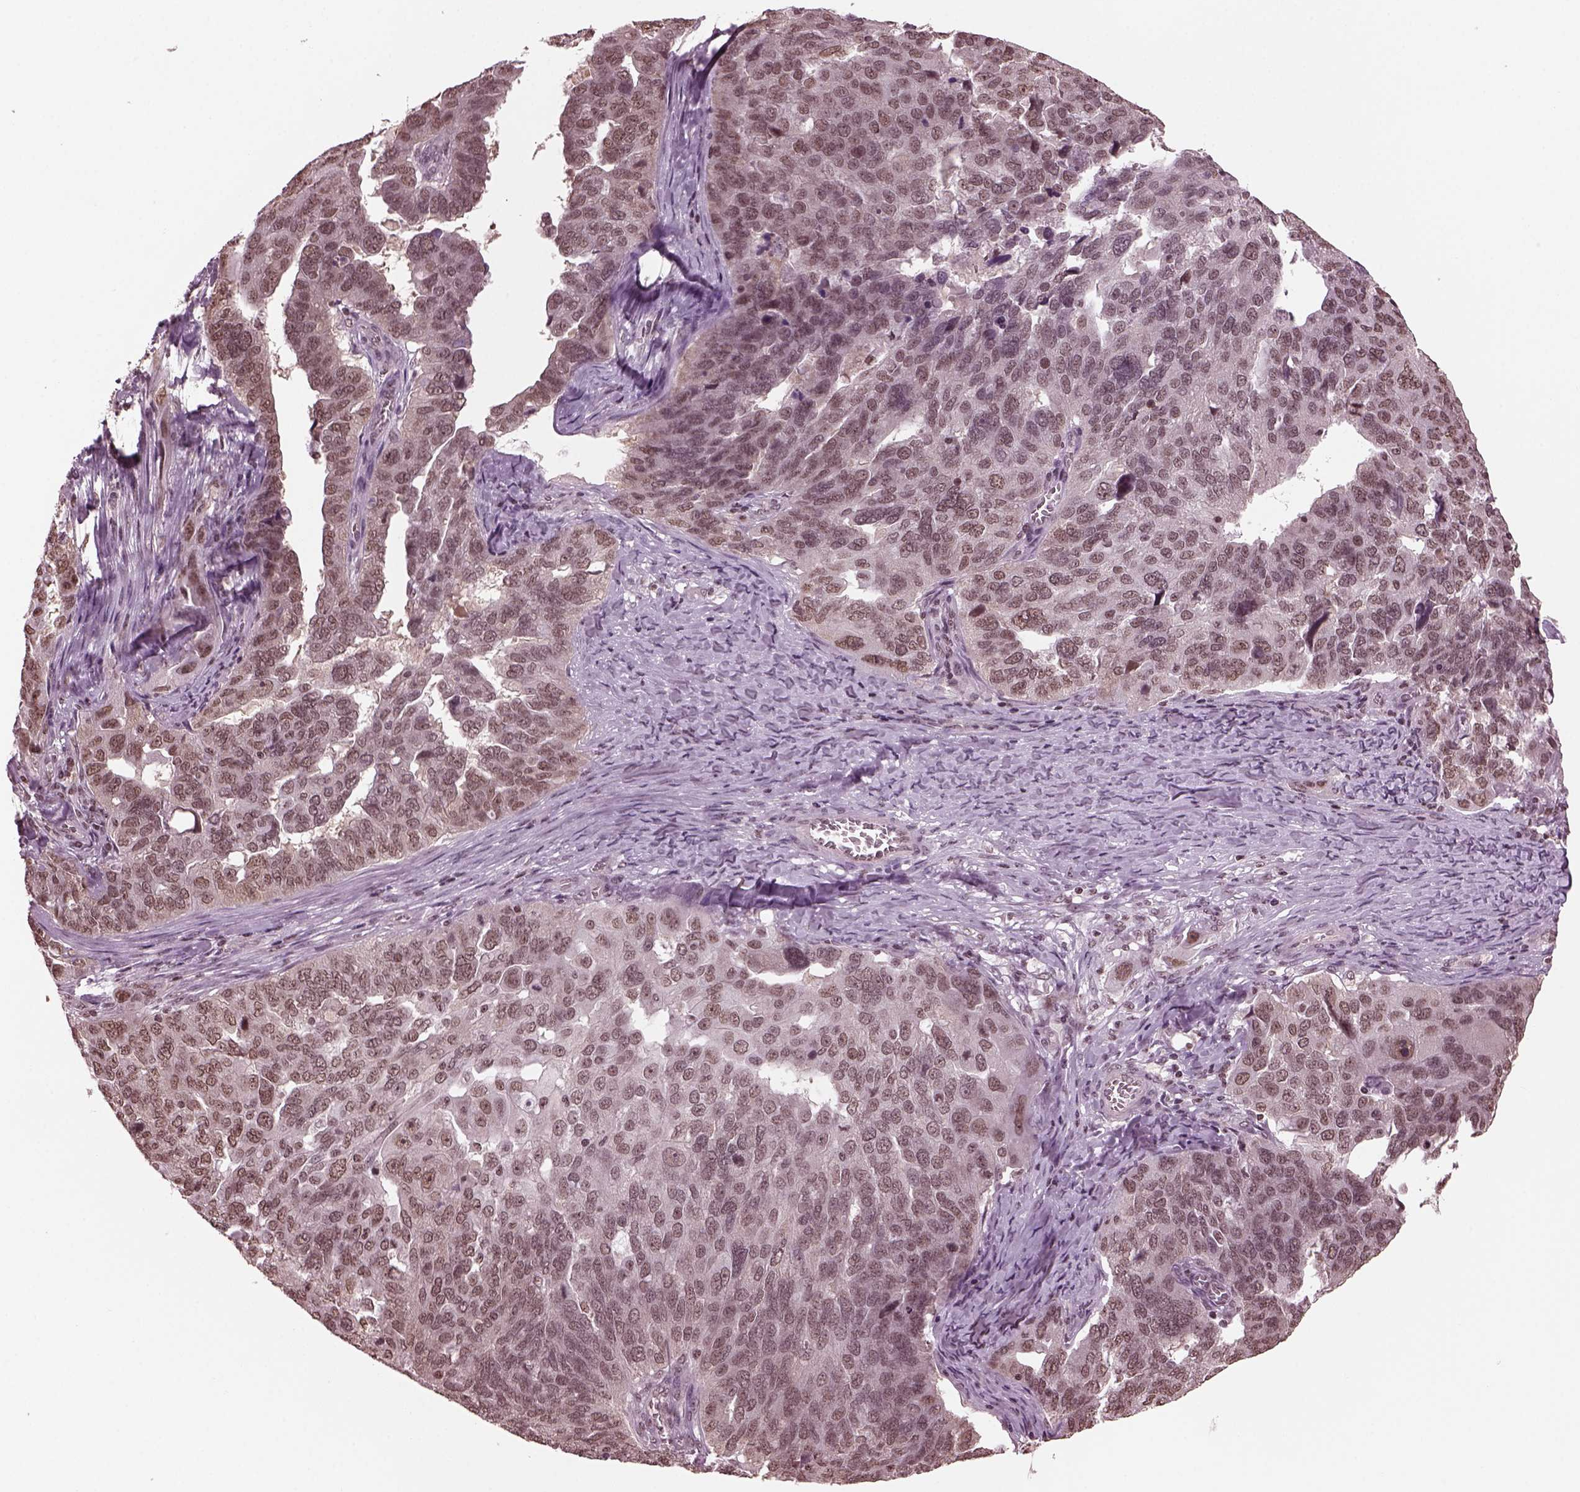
{"staining": {"intensity": "weak", "quantity": ">75%", "location": "nuclear"}, "tissue": "ovarian cancer", "cell_type": "Tumor cells", "image_type": "cancer", "snomed": [{"axis": "morphology", "description": "Carcinoma, endometroid"}, {"axis": "topography", "description": "Soft tissue"}, {"axis": "topography", "description": "Ovary"}], "caption": "High-magnification brightfield microscopy of ovarian endometroid carcinoma stained with DAB (3,3'-diaminobenzidine) (brown) and counterstained with hematoxylin (blue). tumor cells exhibit weak nuclear expression is identified in about>75% of cells.", "gene": "RUVBL2", "patient": {"sex": "female", "age": 52}}